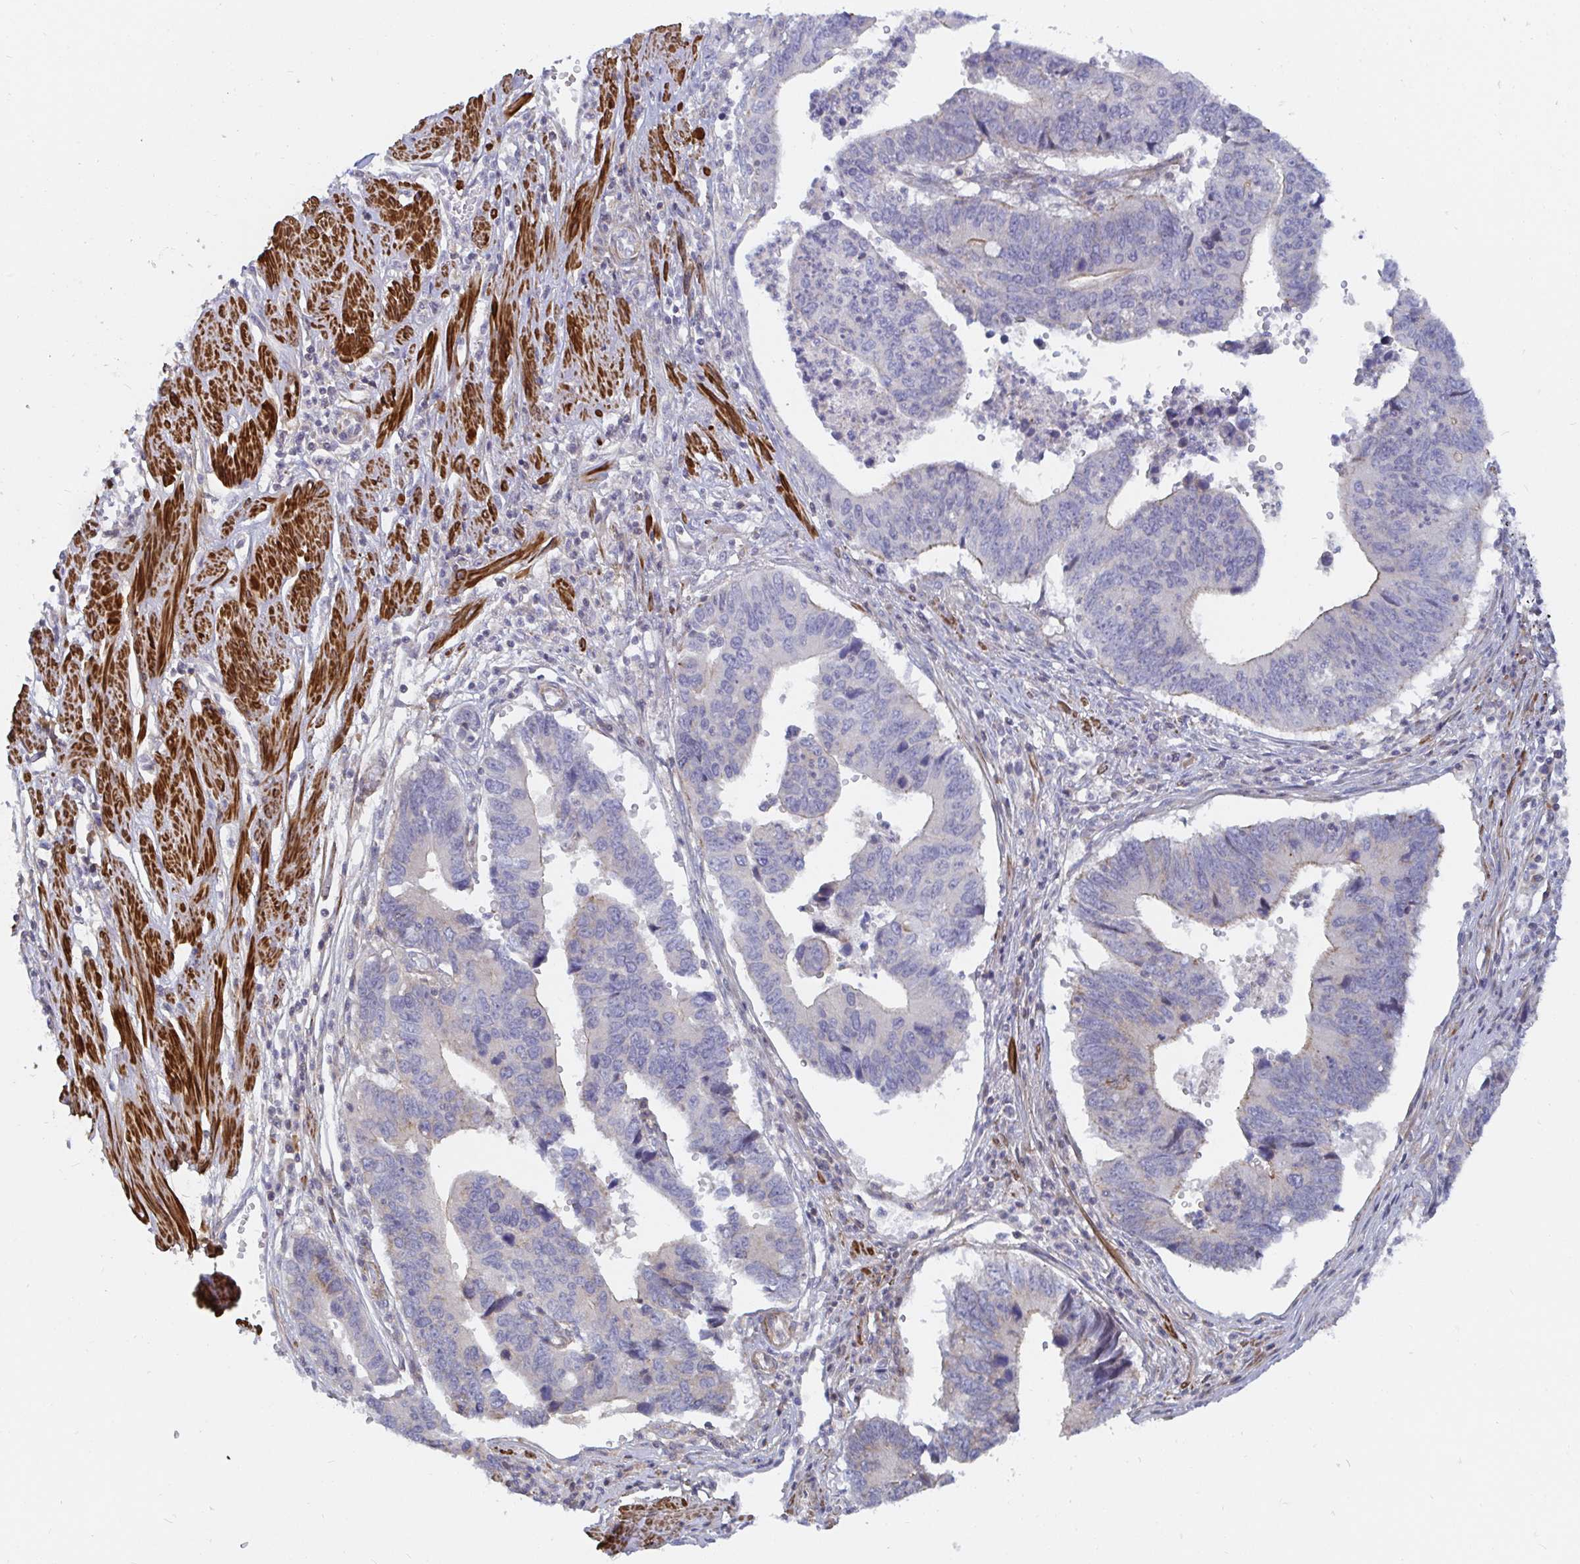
{"staining": {"intensity": "negative", "quantity": "none", "location": "none"}, "tissue": "stomach cancer", "cell_type": "Tumor cells", "image_type": "cancer", "snomed": [{"axis": "morphology", "description": "Adenocarcinoma, NOS"}, {"axis": "topography", "description": "Stomach"}], "caption": "A photomicrograph of adenocarcinoma (stomach) stained for a protein demonstrates no brown staining in tumor cells.", "gene": "SSH2", "patient": {"sex": "male", "age": 59}}